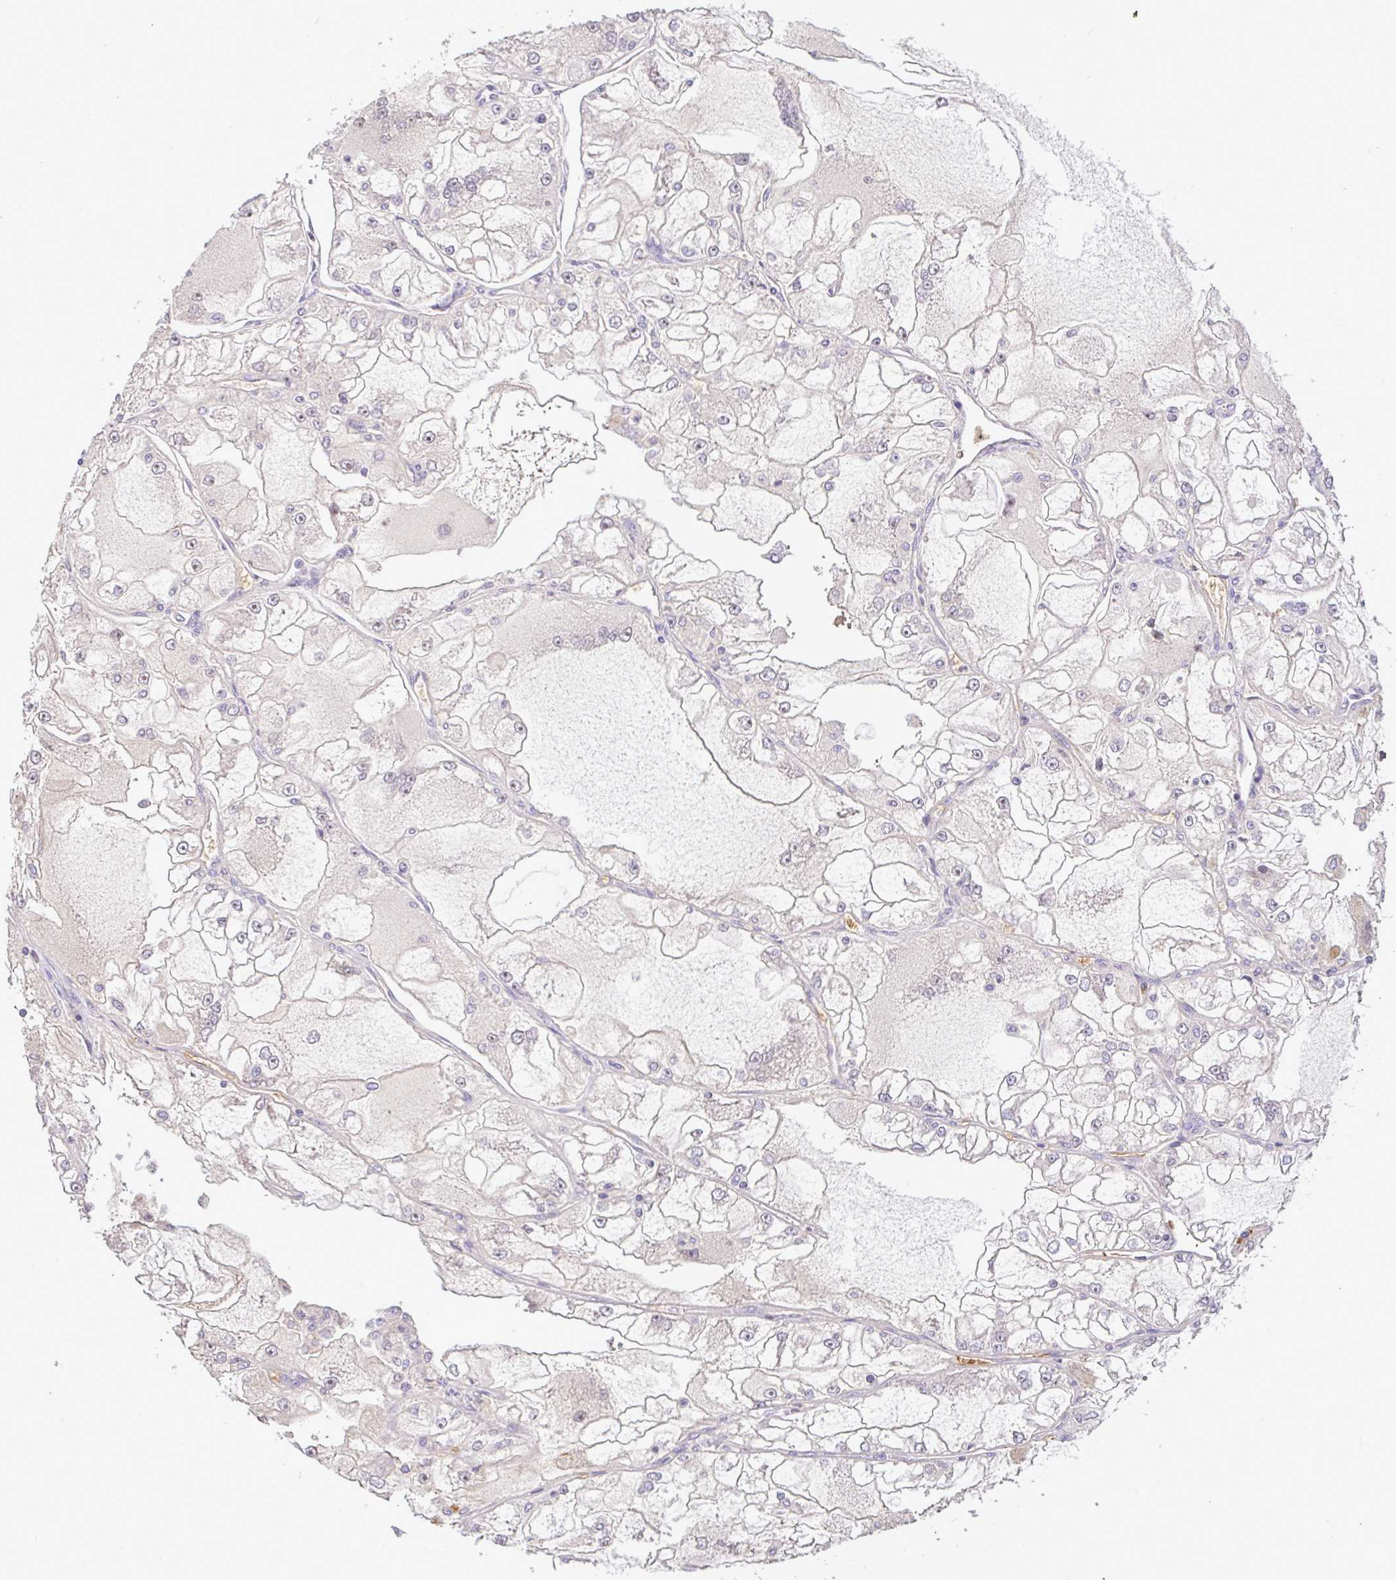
{"staining": {"intensity": "negative", "quantity": "none", "location": "none"}, "tissue": "renal cancer", "cell_type": "Tumor cells", "image_type": "cancer", "snomed": [{"axis": "morphology", "description": "Adenocarcinoma, NOS"}, {"axis": "topography", "description": "Kidney"}], "caption": "Histopathology image shows no significant protein staining in tumor cells of renal cancer (adenocarcinoma).", "gene": "C1QTNF9B", "patient": {"sex": "female", "age": 72}}